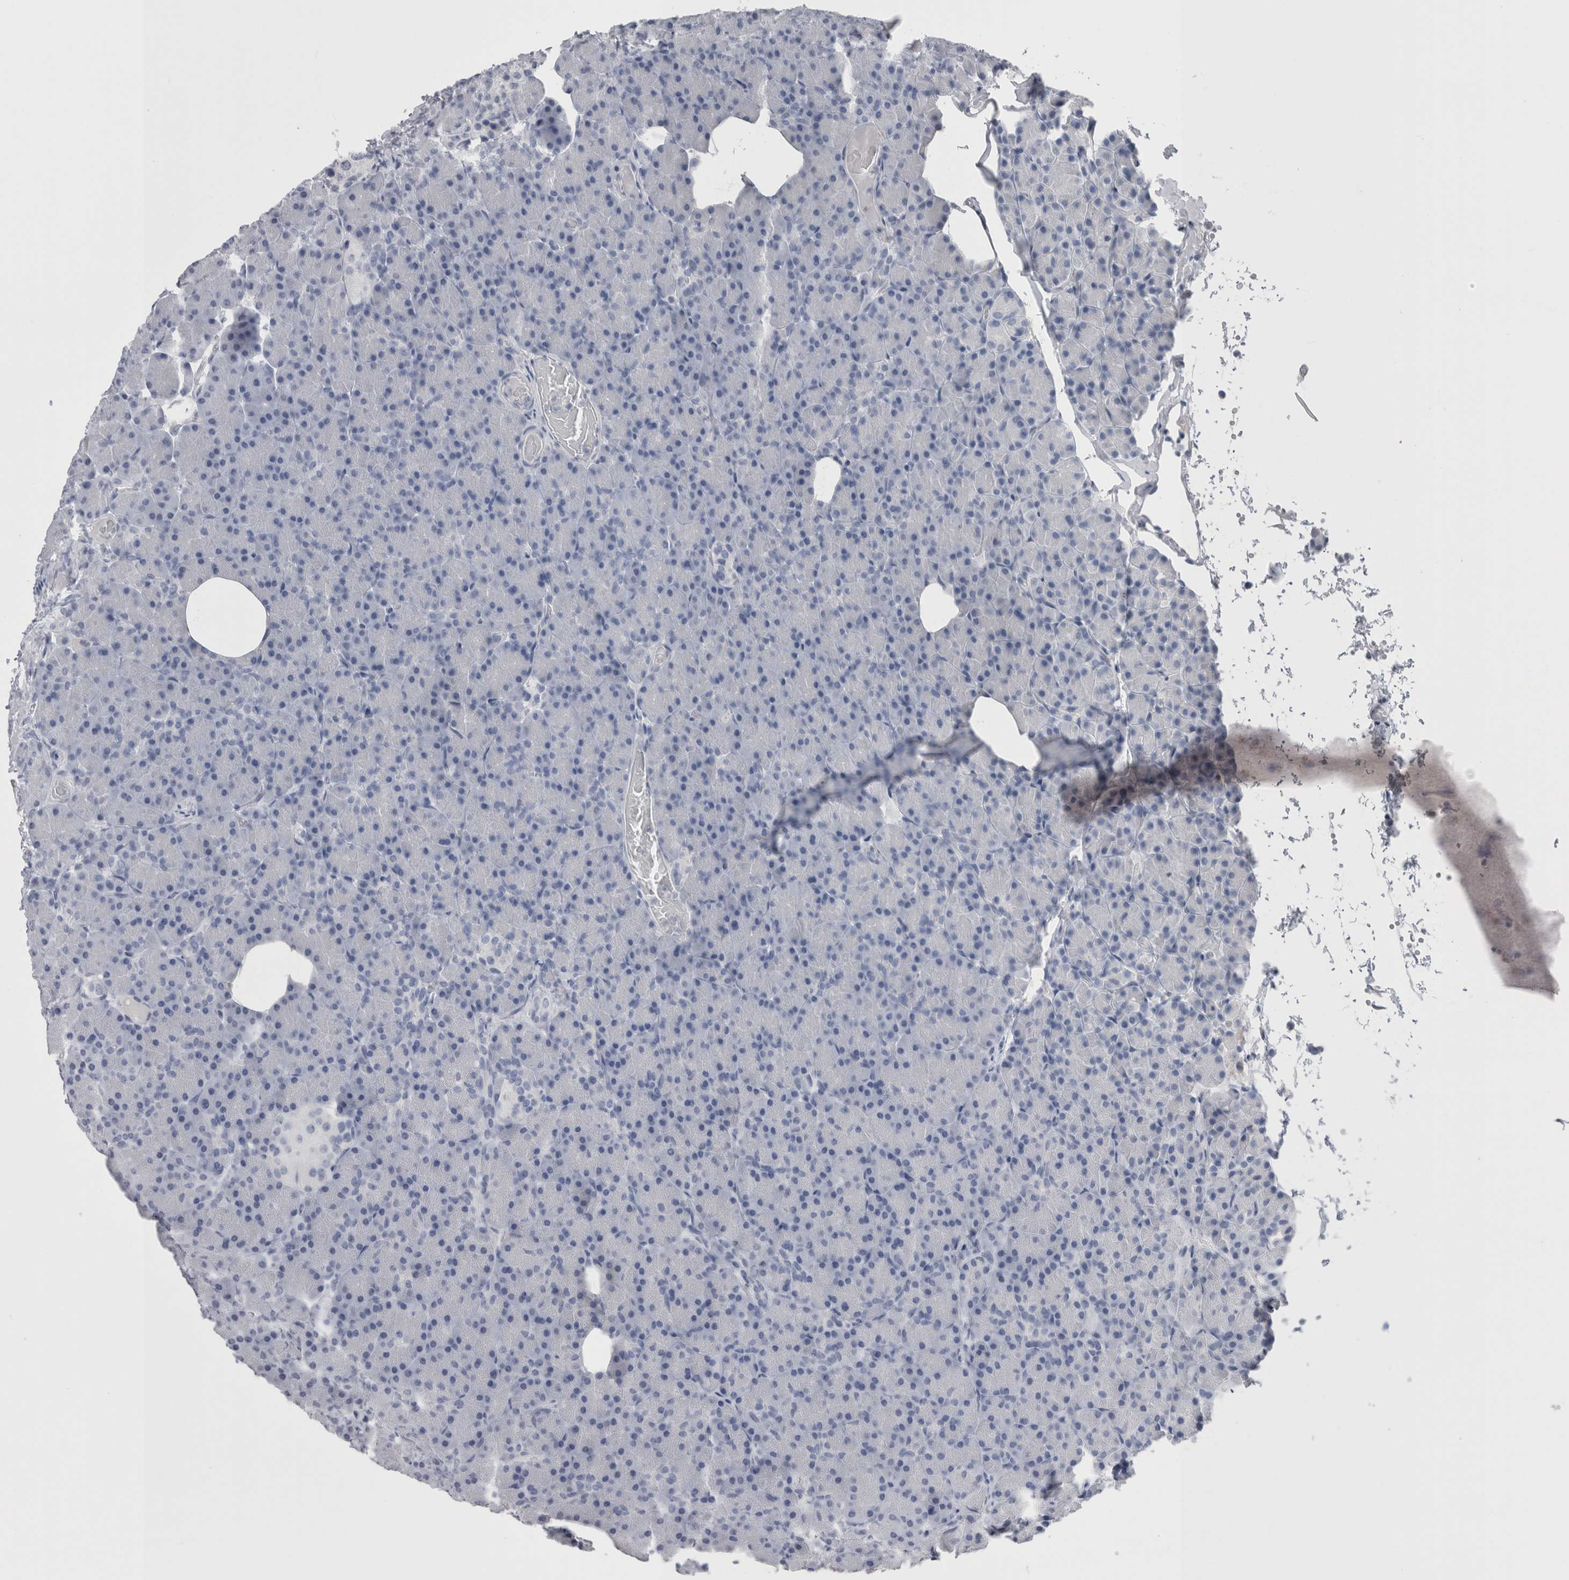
{"staining": {"intensity": "negative", "quantity": "none", "location": "none"}, "tissue": "pancreas", "cell_type": "Exocrine glandular cells", "image_type": "normal", "snomed": [{"axis": "morphology", "description": "Normal tissue, NOS"}, {"axis": "topography", "description": "Pancreas"}], "caption": "DAB (3,3'-diaminobenzidine) immunohistochemical staining of benign pancreas demonstrates no significant positivity in exocrine glandular cells.", "gene": "CA8", "patient": {"sex": "female", "age": 43}}